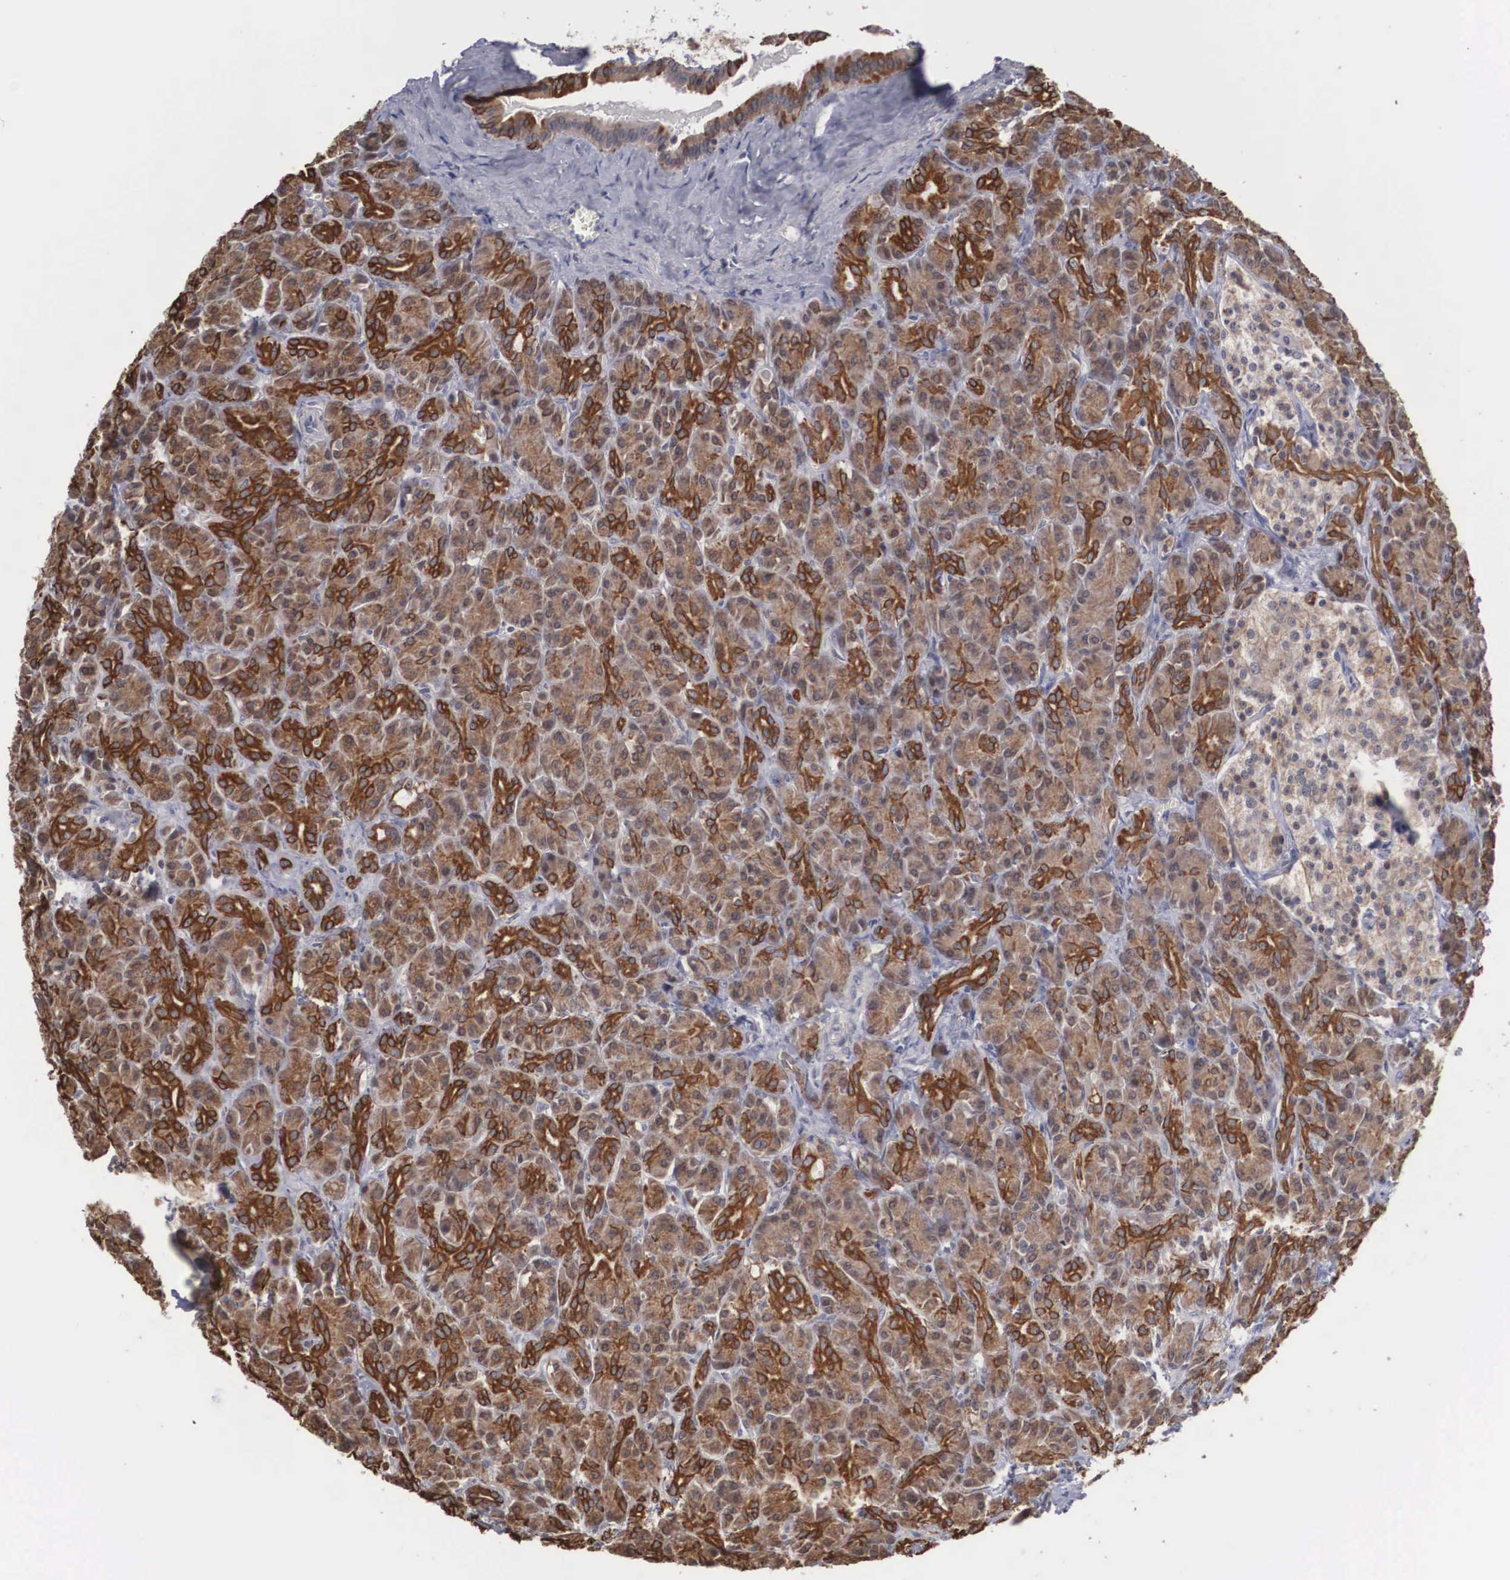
{"staining": {"intensity": "moderate", "quantity": ">75%", "location": "cytoplasmic/membranous"}, "tissue": "pancreas", "cell_type": "Exocrine glandular cells", "image_type": "normal", "snomed": [{"axis": "morphology", "description": "Normal tissue, NOS"}, {"axis": "topography", "description": "Lymph node"}, {"axis": "topography", "description": "Pancreas"}], "caption": "This photomicrograph shows unremarkable pancreas stained with immunohistochemistry (IHC) to label a protein in brown. The cytoplasmic/membranous of exocrine glandular cells show moderate positivity for the protein. Nuclei are counter-stained blue.", "gene": "WDR89", "patient": {"sex": "male", "age": 59}}